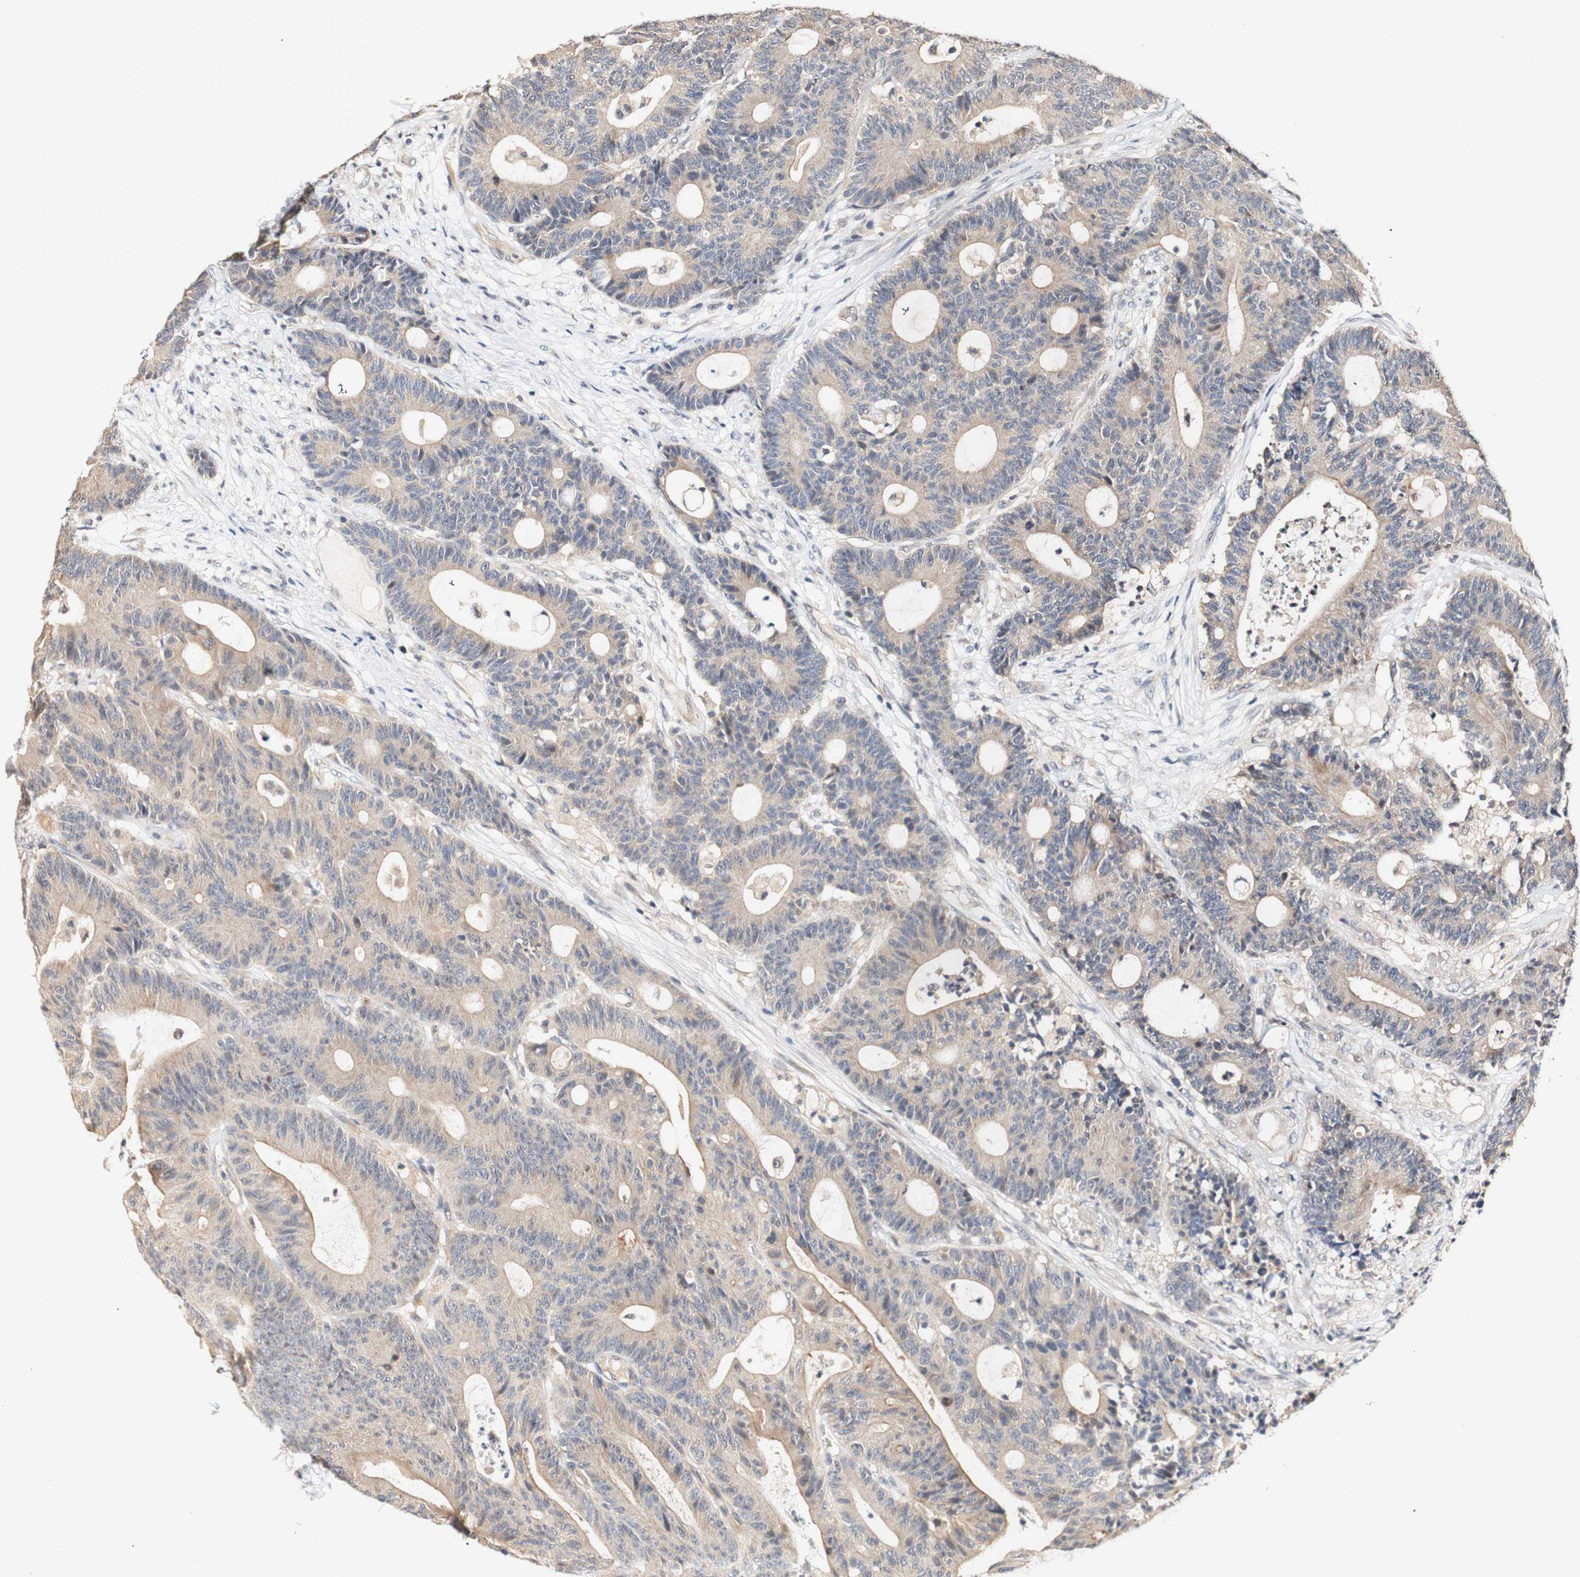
{"staining": {"intensity": "weak", "quantity": ">75%", "location": "cytoplasmic/membranous"}, "tissue": "colorectal cancer", "cell_type": "Tumor cells", "image_type": "cancer", "snomed": [{"axis": "morphology", "description": "Adenocarcinoma, NOS"}, {"axis": "topography", "description": "Colon"}], "caption": "Immunohistochemical staining of colorectal adenocarcinoma reveals low levels of weak cytoplasmic/membranous staining in approximately >75% of tumor cells. (DAB = brown stain, brightfield microscopy at high magnification).", "gene": "PIN1", "patient": {"sex": "female", "age": 84}}